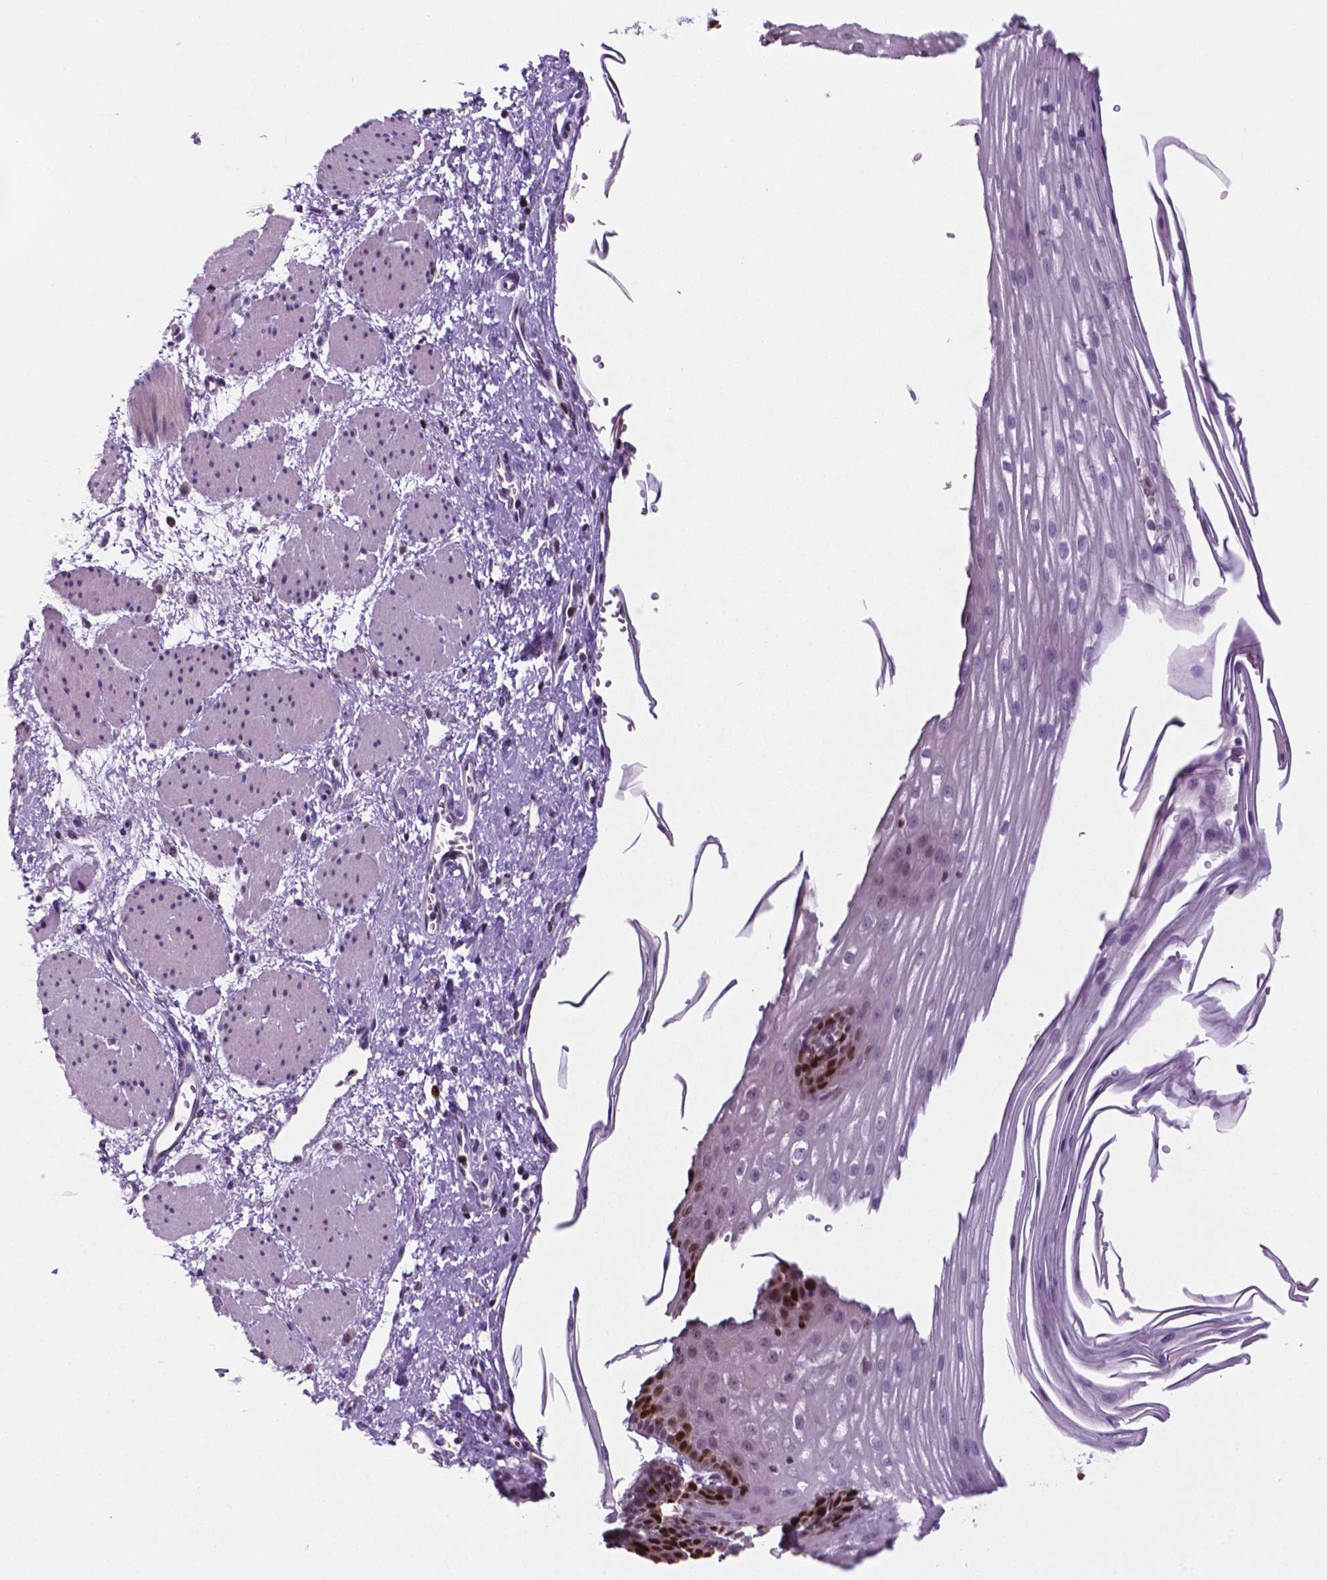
{"staining": {"intensity": "strong", "quantity": "25%-75%", "location": "nuclear"}, "tissue": "esophagus", "cell_type": "Squamous epithelial cells", "image_type": "normal", "snomed": [{"axis": "morphology", "description": "Normal tissue, NOS"}, {"axis": "topography", "description": "Esophagus"}], "caption": "Immunohistochemical staining of benign esophagus displays high levels of strong nuclear expression in approximately 25%-75% of squamous epithelial cells.", "gene": "NCAPH2", "patient": {"sex": "male", "age": 62}}